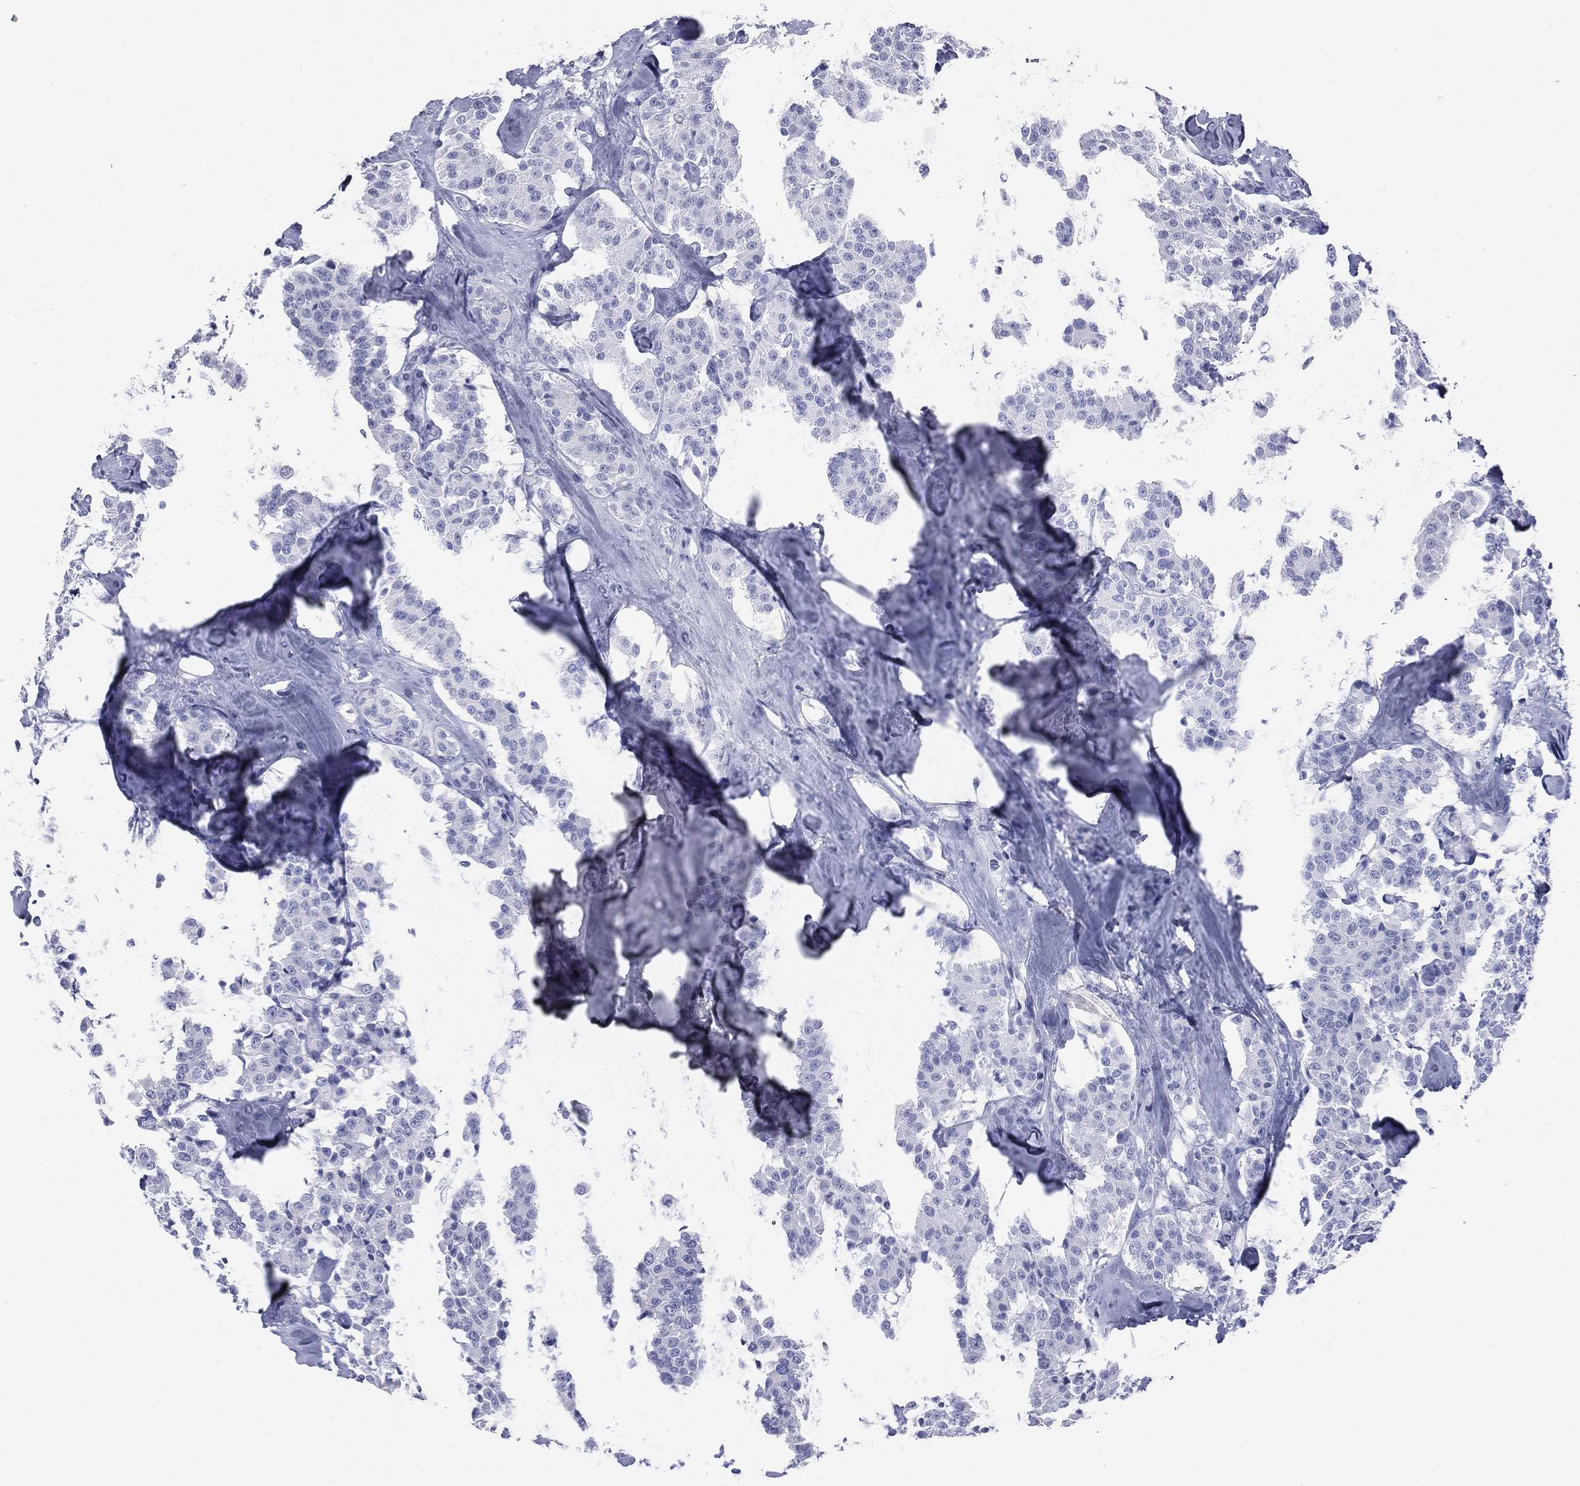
{"staining": {"intensity": "negative", "quantity": "none", "location": "none"}, "tissue": "carcinoid", "cell_type": "Tumor cells", "image_type": "cancer", "snomed": [{"axis": "morphology", "description": "Carcinoid, malignant, NOS"}, {"axis": "topography", "description": "Pancreas"}], "caption": "Carcinoid was stained to show a protein in brown. There is no significant expression in tumor cells.", "gene": "HP", "patient": {"sex": "male", "age": 41}}